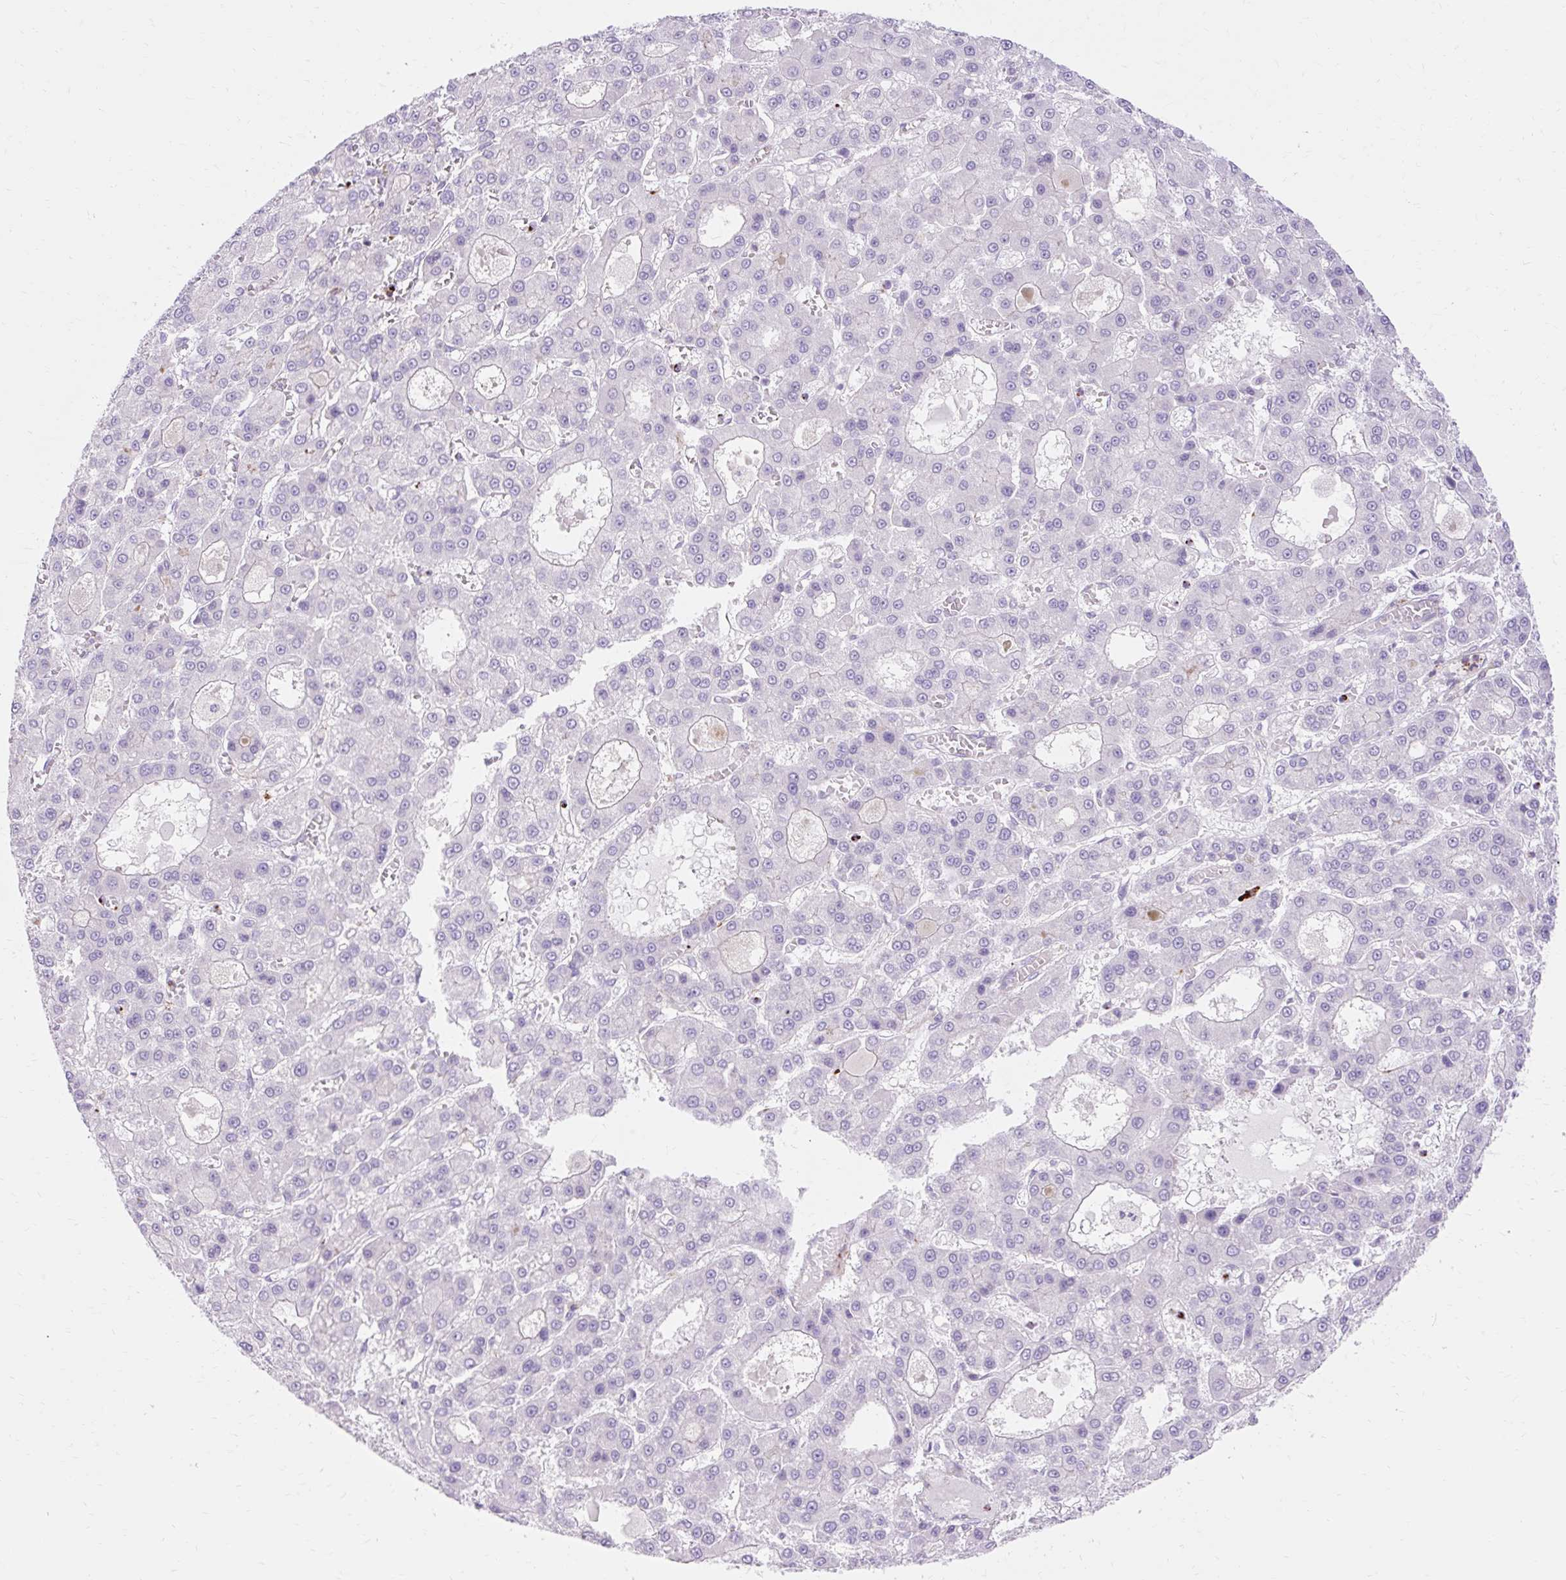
{"staining": {"intensity": "negative", "quantity": "none", "location": "none"}, "tissue": "liver cancer", "cell_type": "Tumor cells", "image_type": "cancer", "snomed": [{"axis": "morphology", "description": "Carcinoma, Hepatocellular, NOS"}, {"axis": "topography", "description": "Liver"}], "caption": "Immunohistochemistry (IHC) of human hepatocellular carcinoma (liver) shows no positivity in tumor cells.", "gene": "CORO7-PAM16", "patient": {"sex": "male", "age": 70}}